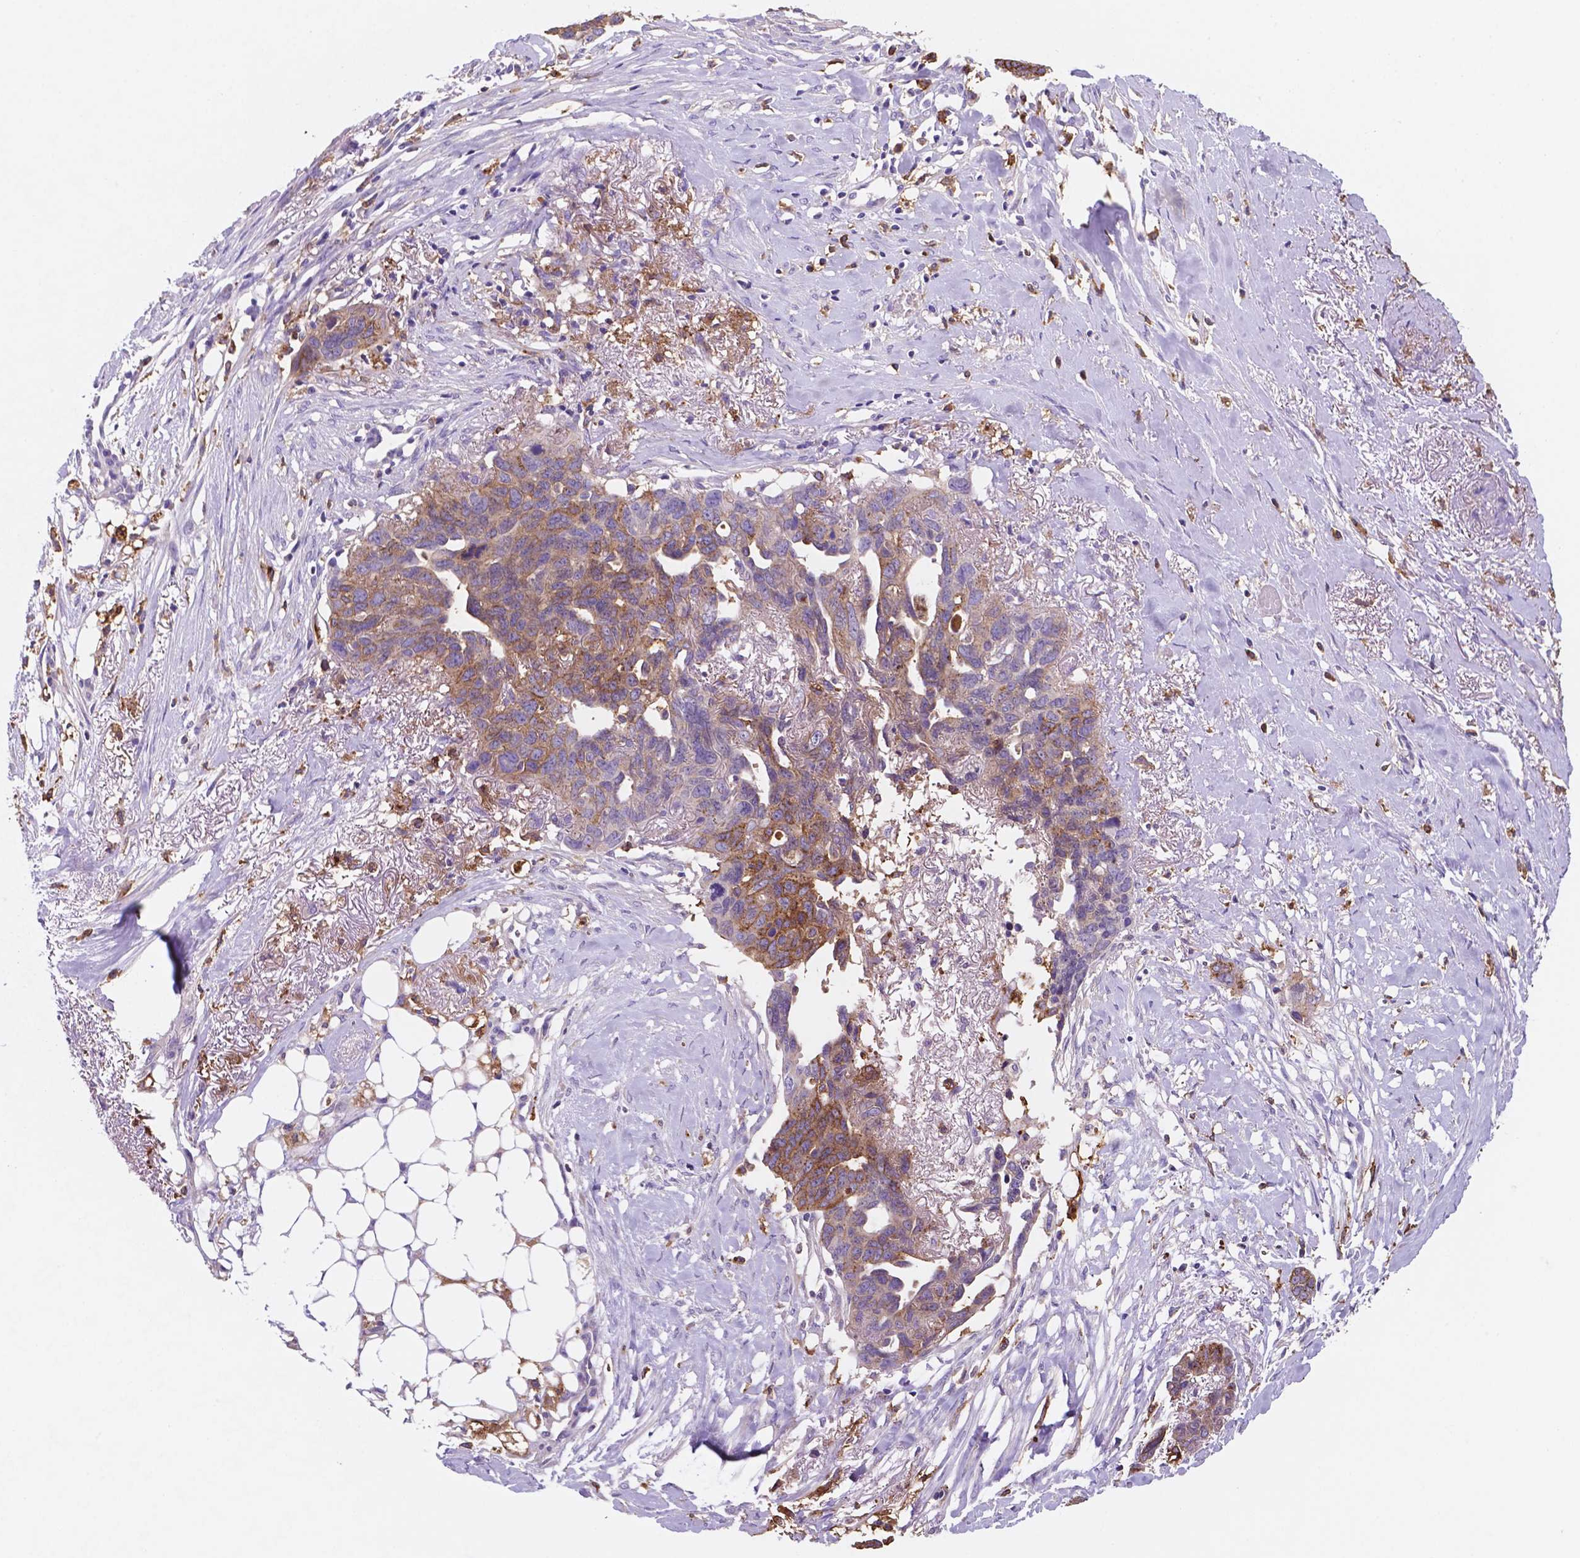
{"staining": {"intensity": "weak", "quantity": ">75%", "location": "cytoplasmic/membranous"}, "tissue": "ovarian cancer", "cell_type": "Tumor cells", "image_type": "cancer", "snomed": [{"axis": "morphology", "description": "Cystadenocarcinoma, serous, NOS"}, {"axis": "topography", "description": "Ovary"}], "caption": "IHC (DAB (3,3'-diaminobenzidine)) staining of ovarian cancer (serous cystadenocarcinoma) reveals weak cytoplasmic/membranous protein staining in approximately >75% of tumor cells.", "gene": "MKRN2OS", "patient": {"sex": "female", "age": 69}}